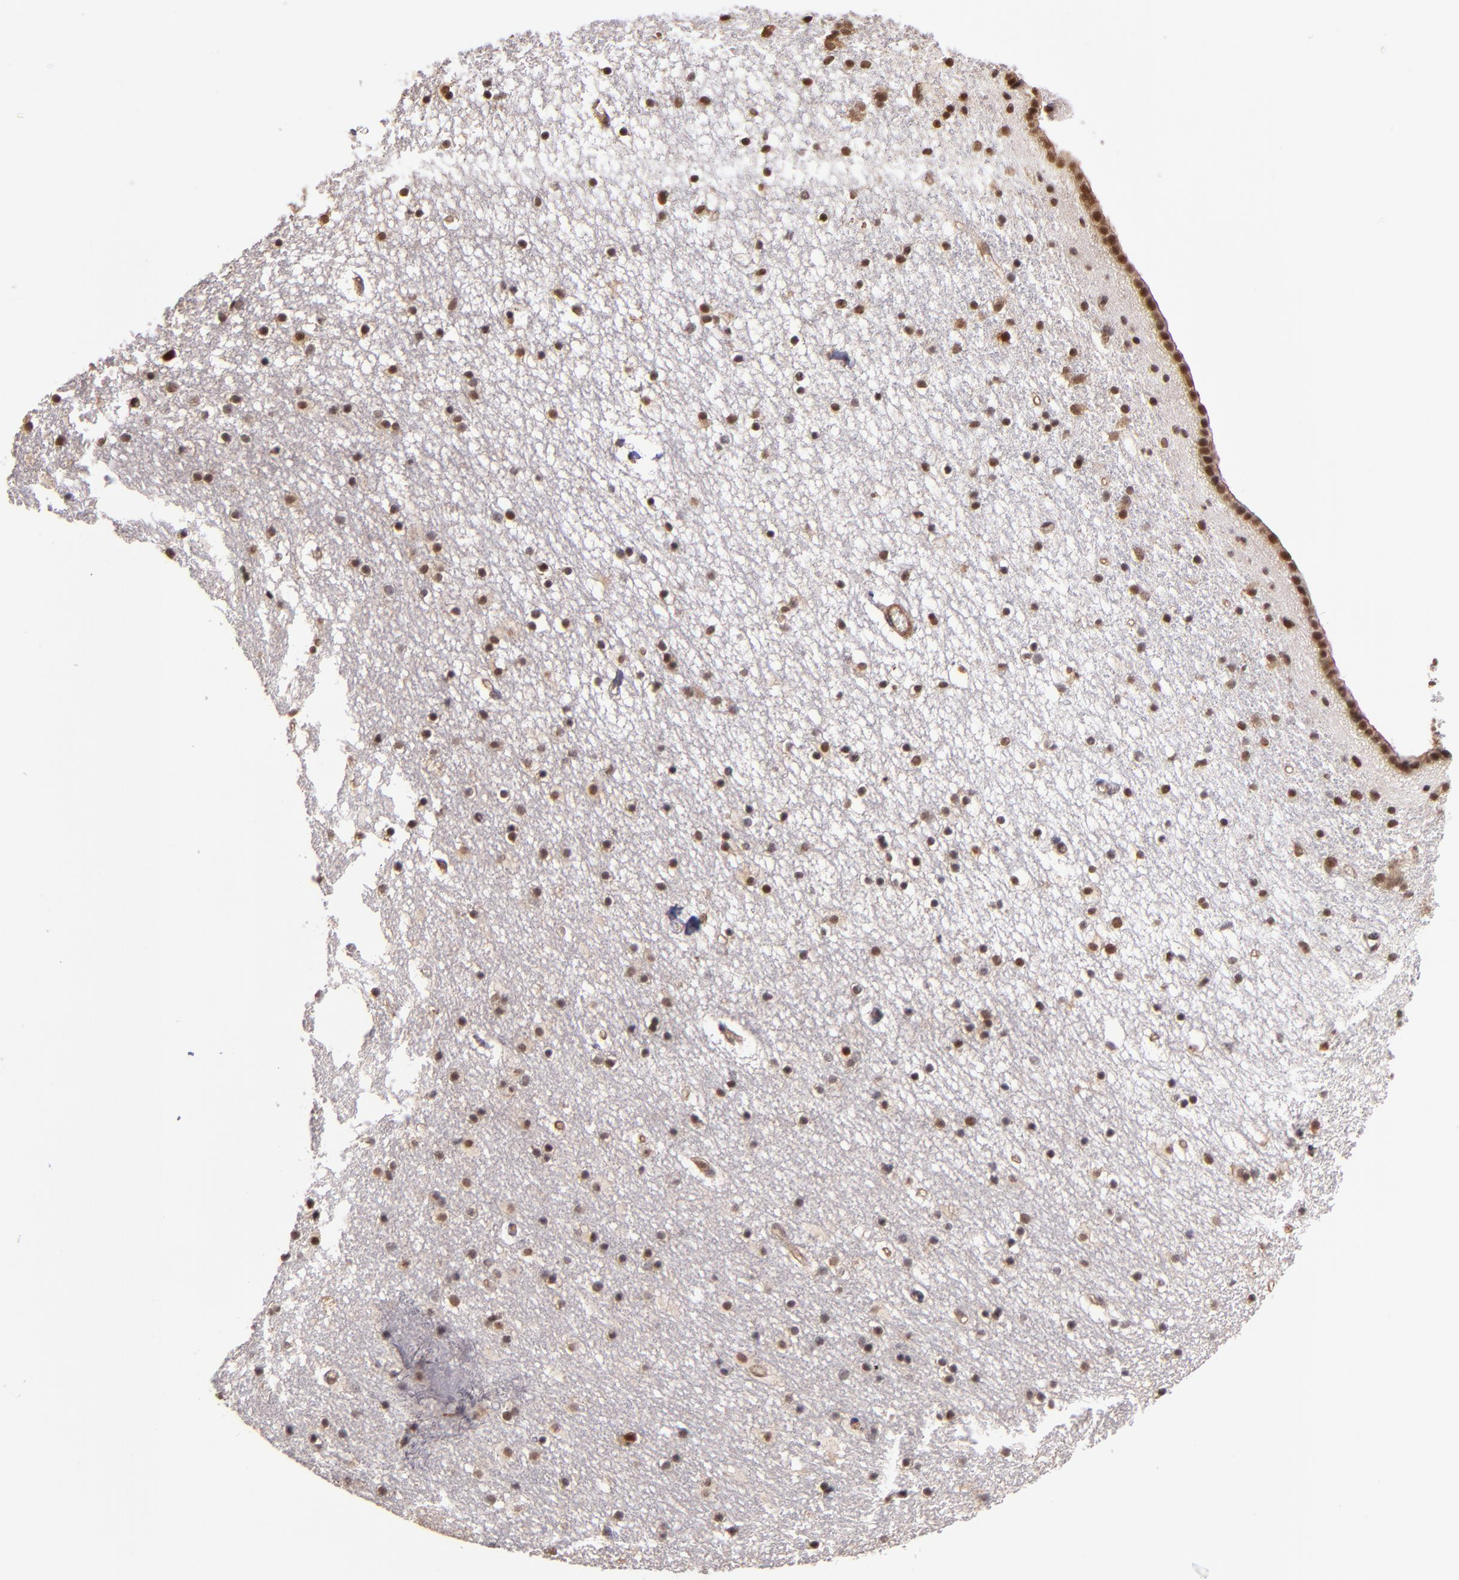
{"staining": {"intensity": "moderate", "quantity": ">75%", "location": "nuclear"}, "tissue": "caudate", "cell_type": "Glial cells", "image_type": "normal", "snomed": [{"axis": "morphology", "description": "Normal tissue, NOS"}, {"axis": "topography", "description": "Lateral ventricle wall"}], "caption": "Immunohistochemistry image of benign caudate stained for a protein (brown), which displays medium levels of moderate nuclear expression in about >75% of glial cells.", "gene": "TERF2", "patient": {"sex": "male", "age": 45}}